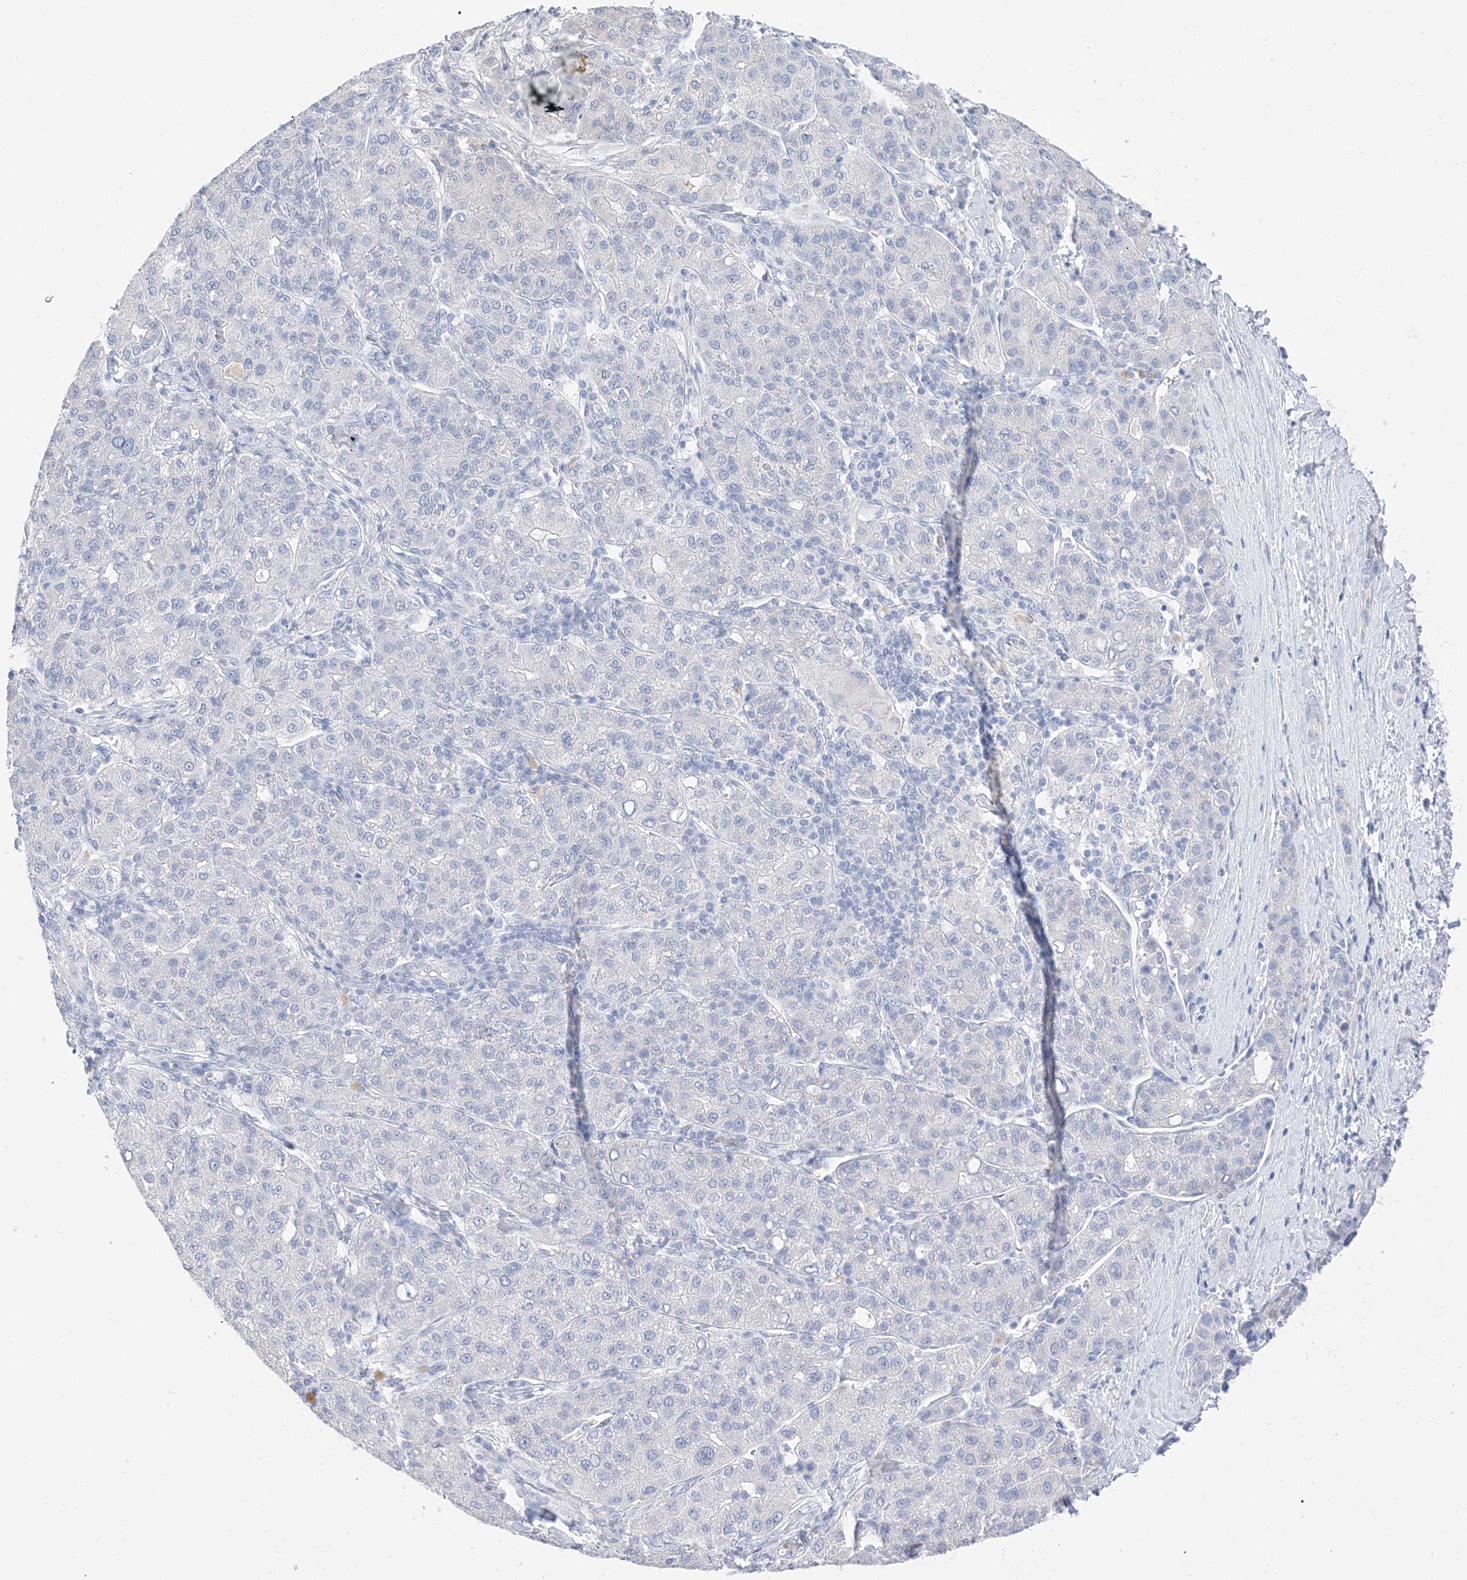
{"staining": {"intensity": "negative", "quantity": "none", "location": "none"}, "tissue": "liver cancer", "cell_type": "Tumor cells", "image_type": "cancer", "snomed": [{"axis": "morphology", "description": "Carcinoma, Hepatocellular, NOS"}, {"axis": "topography", "description": "Liver"}], "caption": "Immunohistochemistry of liver hepatocellular carcinoma exhibits no staining in tumor cells.", "gene": "MUC17", "patient": {"sex": "male", "age": 65}}